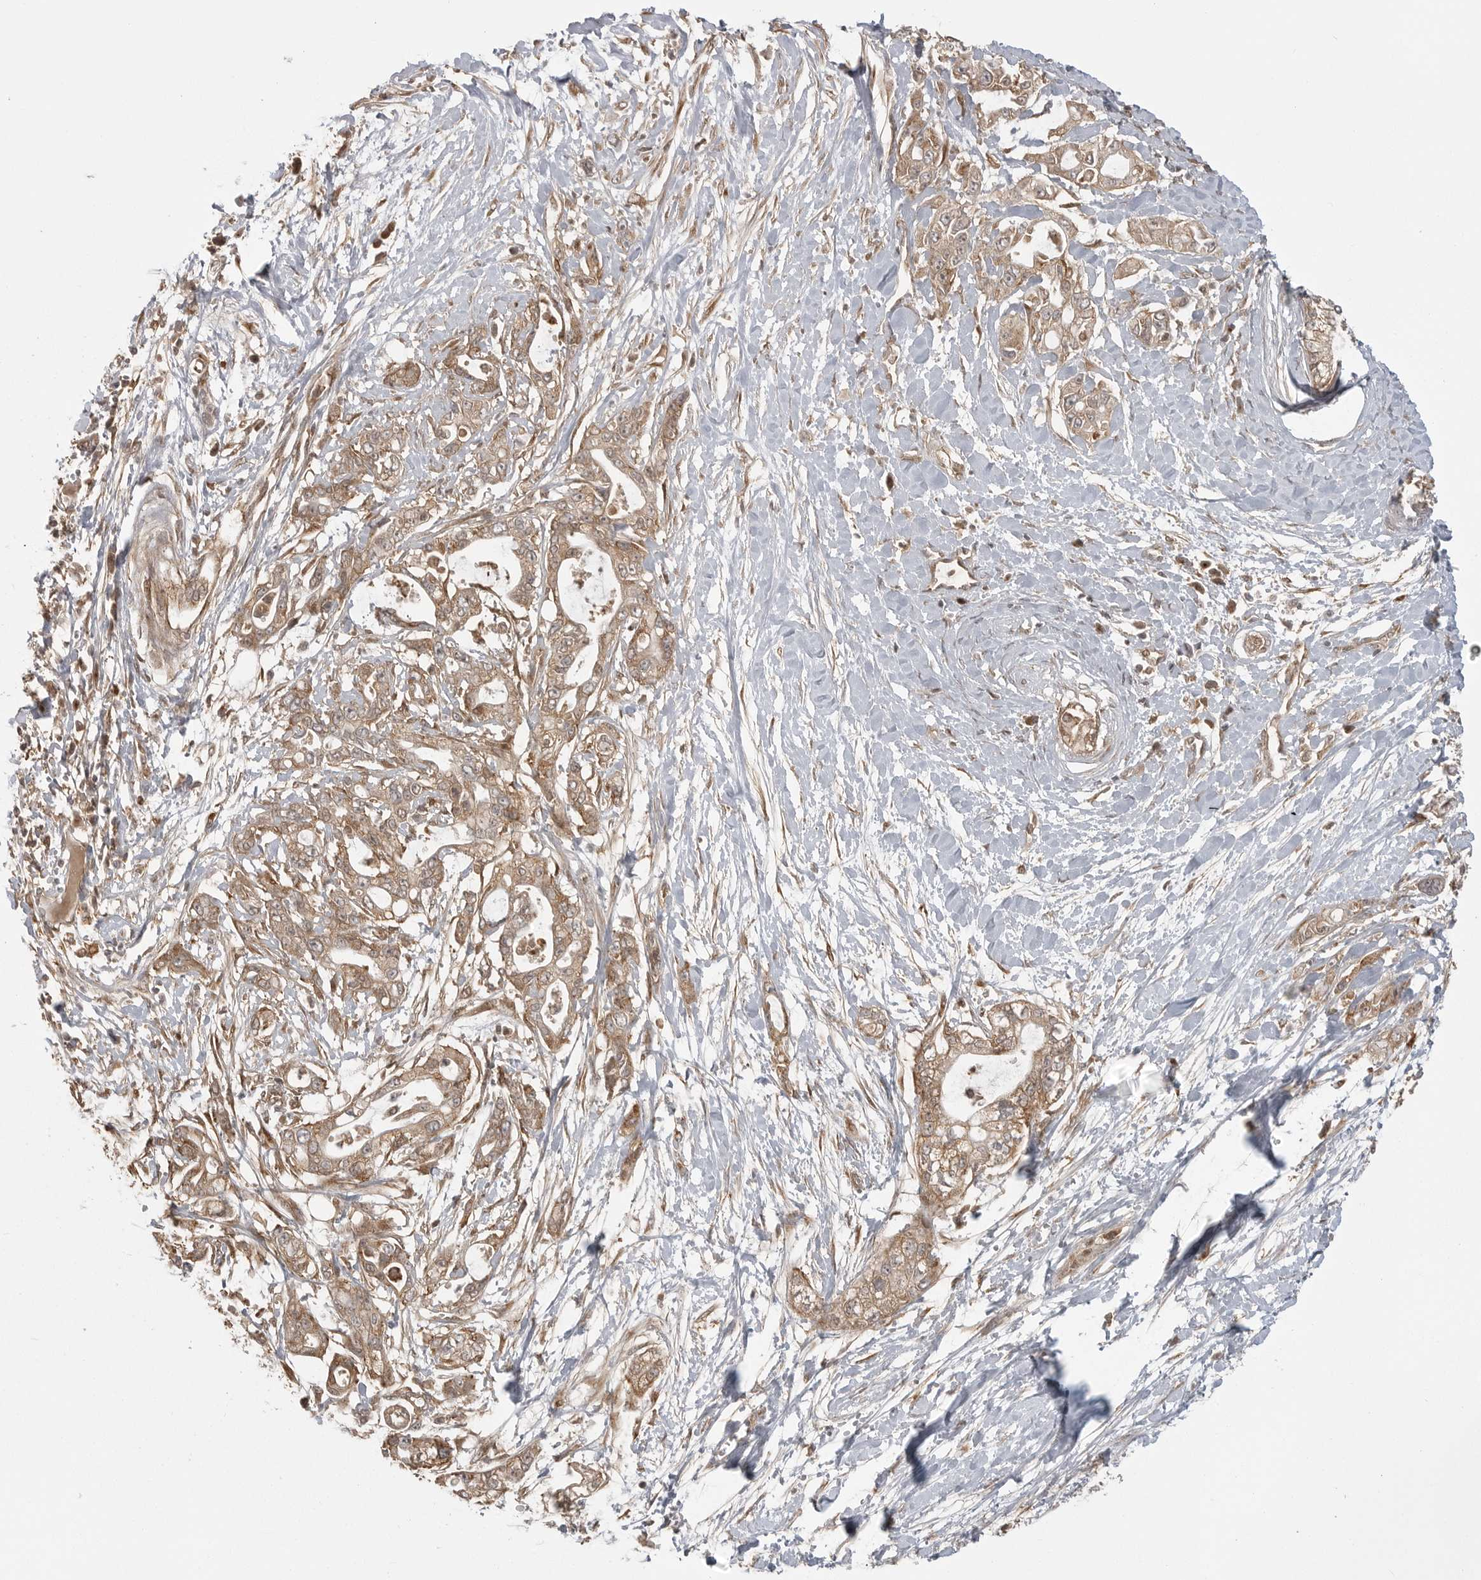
{"staining": {"intensity": "moderate", "quantity": ">75%", "location": "cytoplasmic/membranous"}, "tissue": "pancreatic cancer", "cell_type": "Tumor cells", "image_type": "cancer", "snomed": [{"axis": "morphology", "description": "Adenocarcinoma, NOS"}, {"axis": "topography", "description": "Pancreas"}], "caption": "Tumor cells show moderate cytoplasmic/membranous expression in about >75% of cells in pancreatic cancer.", "gene": "FAT3", "patient": {"sex": "male", "age": 68}}